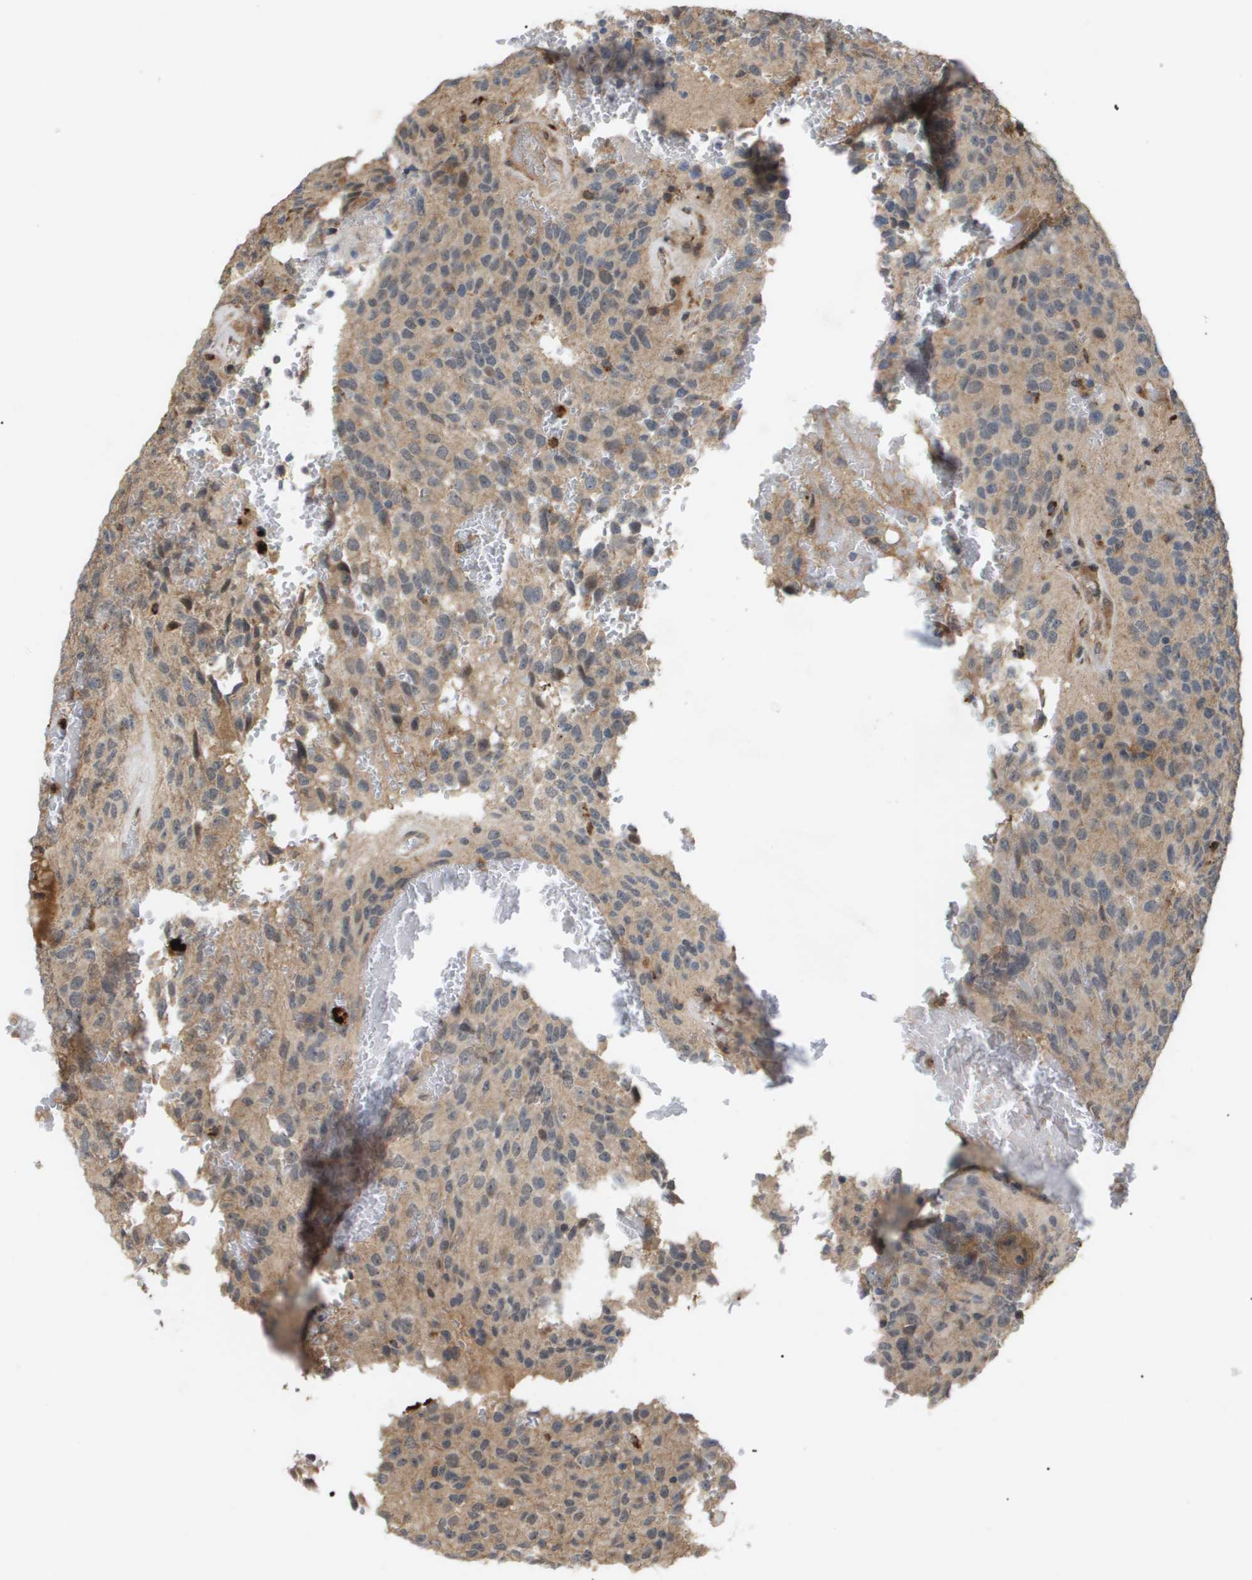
{"staining": {"intensity": "weak", "quantity": "25%-75%", "location": "cytoplasmic/membranous"}, "tissue": "glioma", "cell_type": "Tumor cells", "image_type": "cancer", "snomed": [{"axis": "morphology", "description": "Glioma, malignant, High grade"}, {"axis": "topography", "description": "Brain"}], "caption": "This is a micrograph of immunohistochemistry (IHC) staining of malignant glioma (high-grade), which shows weak expression in the cytoplasmic/membranous of tumor cells.", "gene": "PDGFB", "patient": {"sex": "male", "age": 32}}